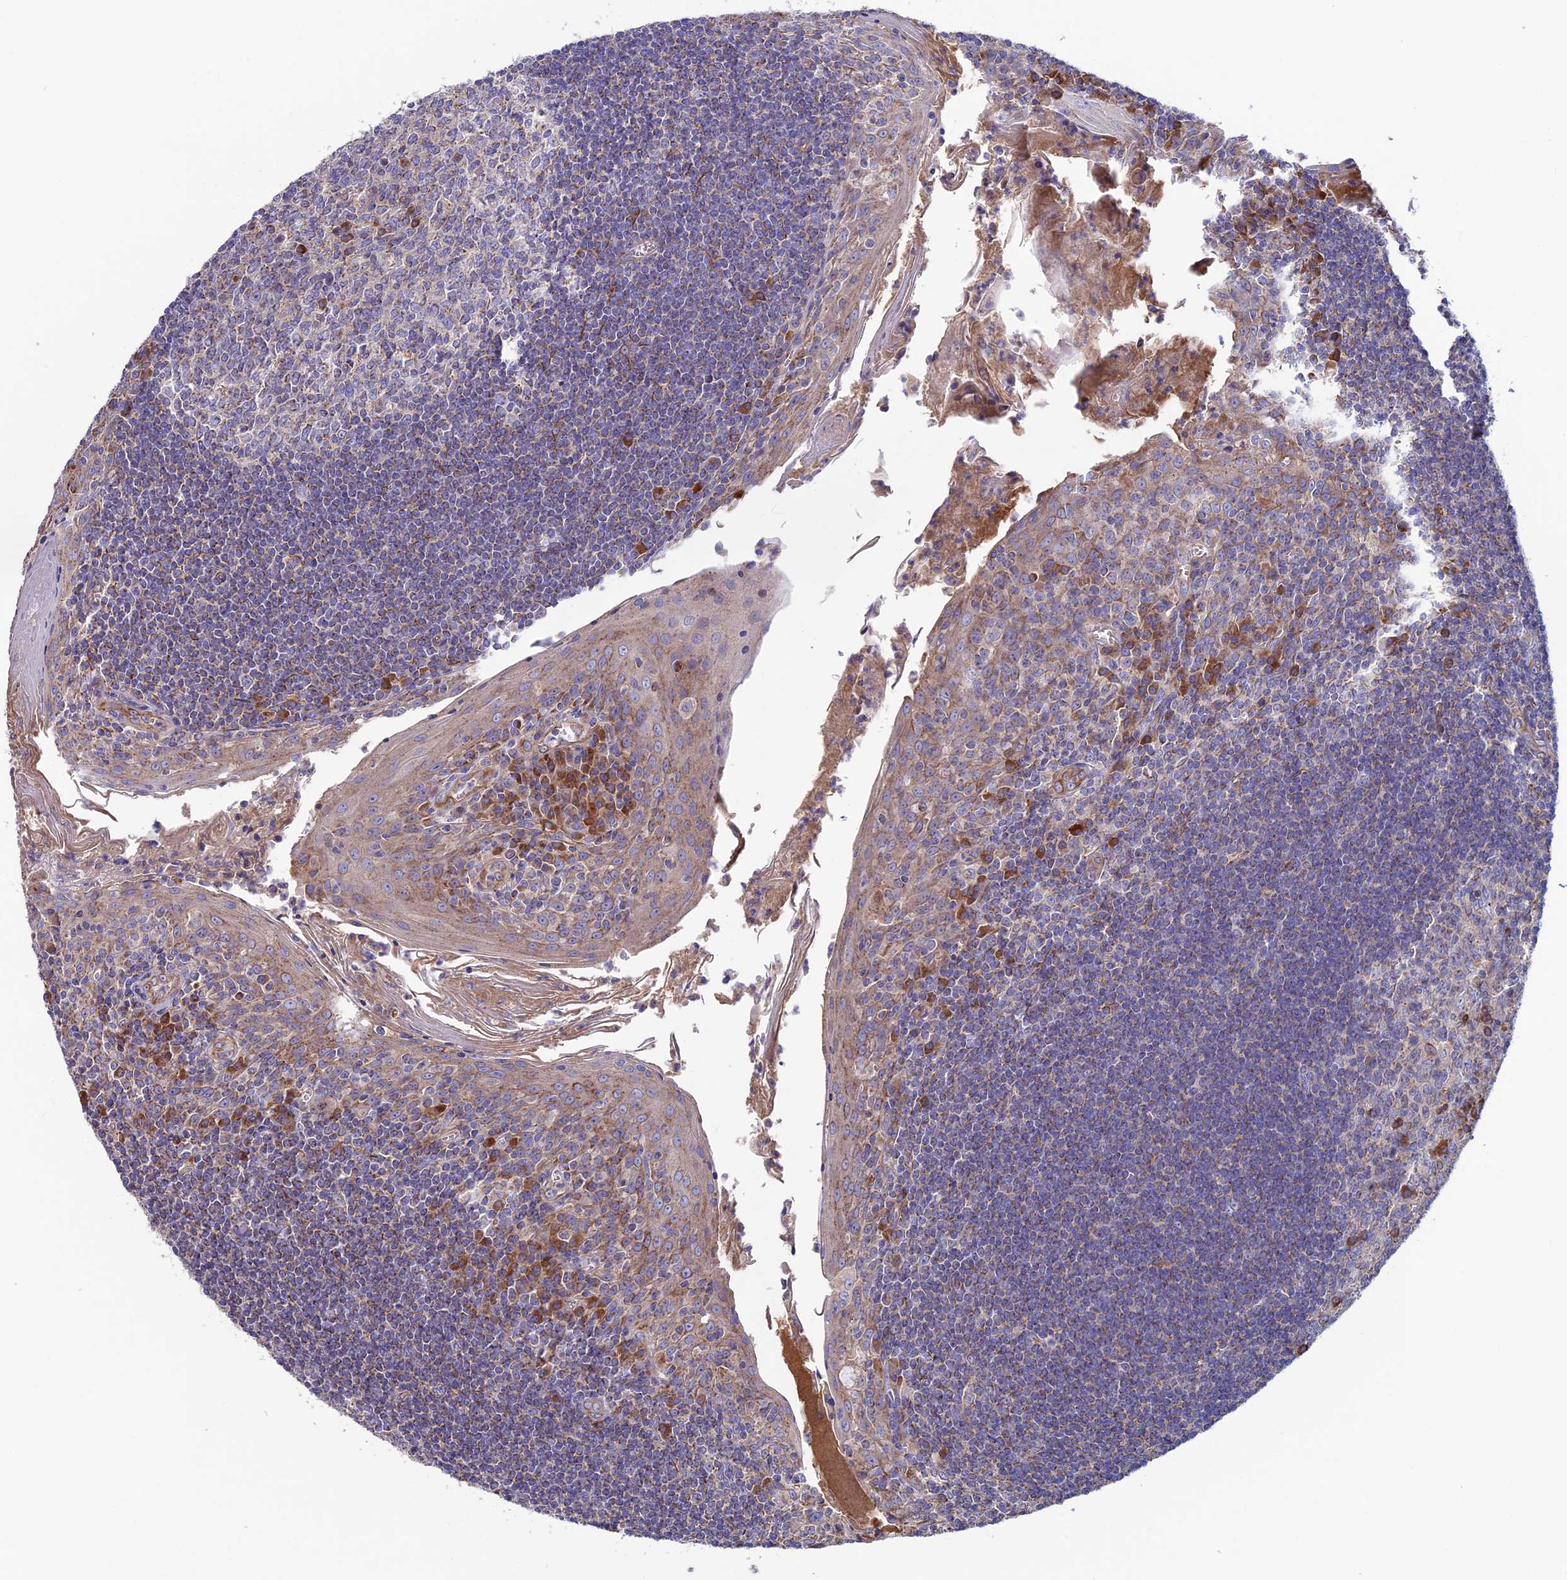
{"staining": {"intensity": "moderate", "quantity": "25%-75%", "location": "cytoplasmic/membranous"}, "tissue": "tonsil", "cell_type": "Germinal center cells", "image_type": "normal", "snomed": [{"axis": "morphology", "description": "Normal tissue, NOS"}, {"axis": "topography", "description": "Tonsil"}], "caption": "Tonsil stained for a protein (brown) reveals moderate cytoplasmic/membranous positive expression in approximately 25%-75% of germinal center cells.", "gene": "SLC15A5", "patient": {"sex": "male", "age": 27}}